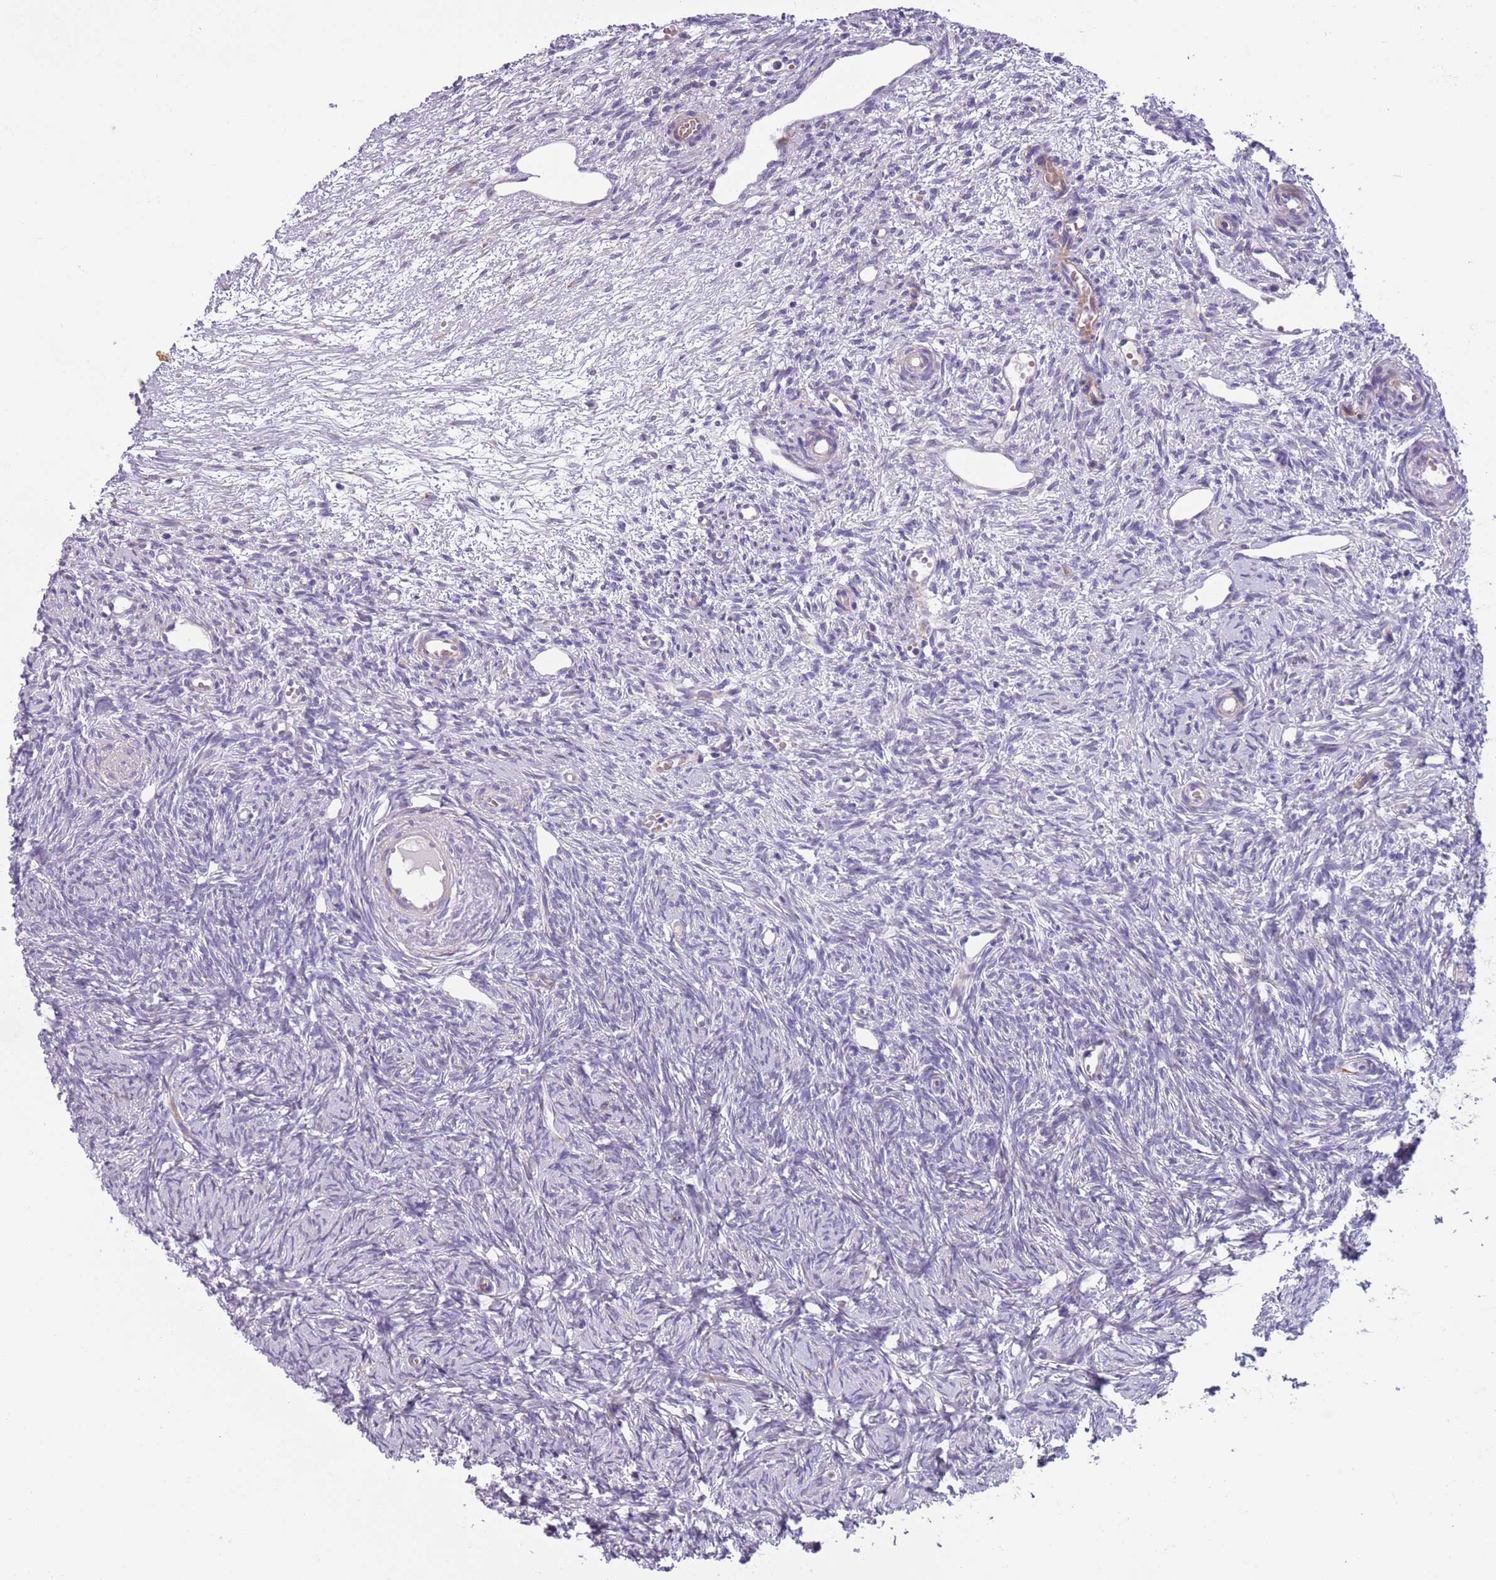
{"staining": {"intensity": "weak", "quantity": "<25%", "location": "cytoplasmic/membranous"}, "tissue": "ovary", "cell_type": "Ovarian stroma cells", "image_type": "normal", "snomed": [{"axis": "morphology", "description": "Normal tissue, NOS"}, {"axis": "topography", "description": "Ovary"}], "caption": "Immunohistochemistry (IHC) of normal human ovary demonstrates no expression in ovarian stroma cells.", "gene": "MRPL32", "patient": {"sex": "female", "age": 51}}